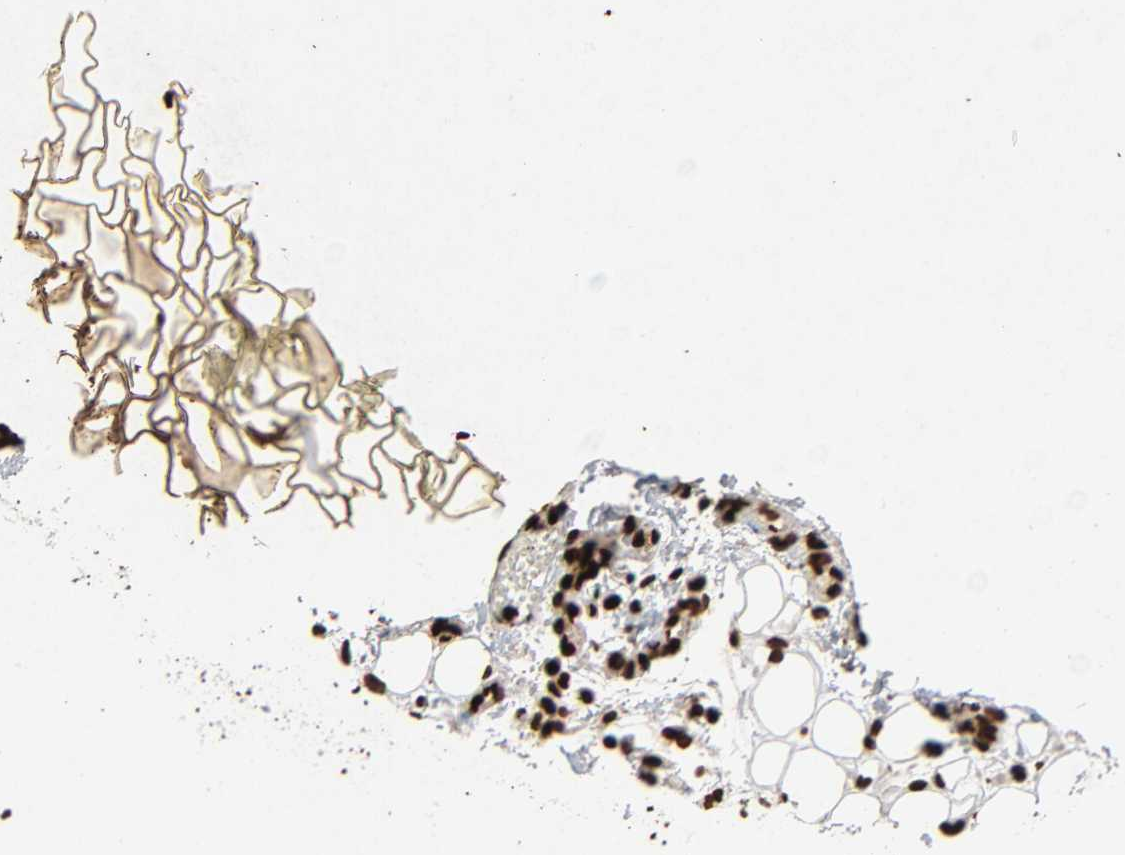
{"staining": {"intensity": "strong", "quantity": ">75%", "location": "nuclear"}, "tissue": "lymphoma", "cell_type": "Tumor cells", "image_type": "cancer", "snomed": [{"axis": "morphology", "description": "Hodgkin's disease, NOS"}, {"axis": "topography", "description": "Lymph node"}], "caption": "A photomicrograph showing strong nuclear expression in approximately >75% of tumor cells in lymphoma, as visualized by brown immunohistochemical staining.", "gene": "RXRA", "patient": {"sex": "male", "age": 65}}